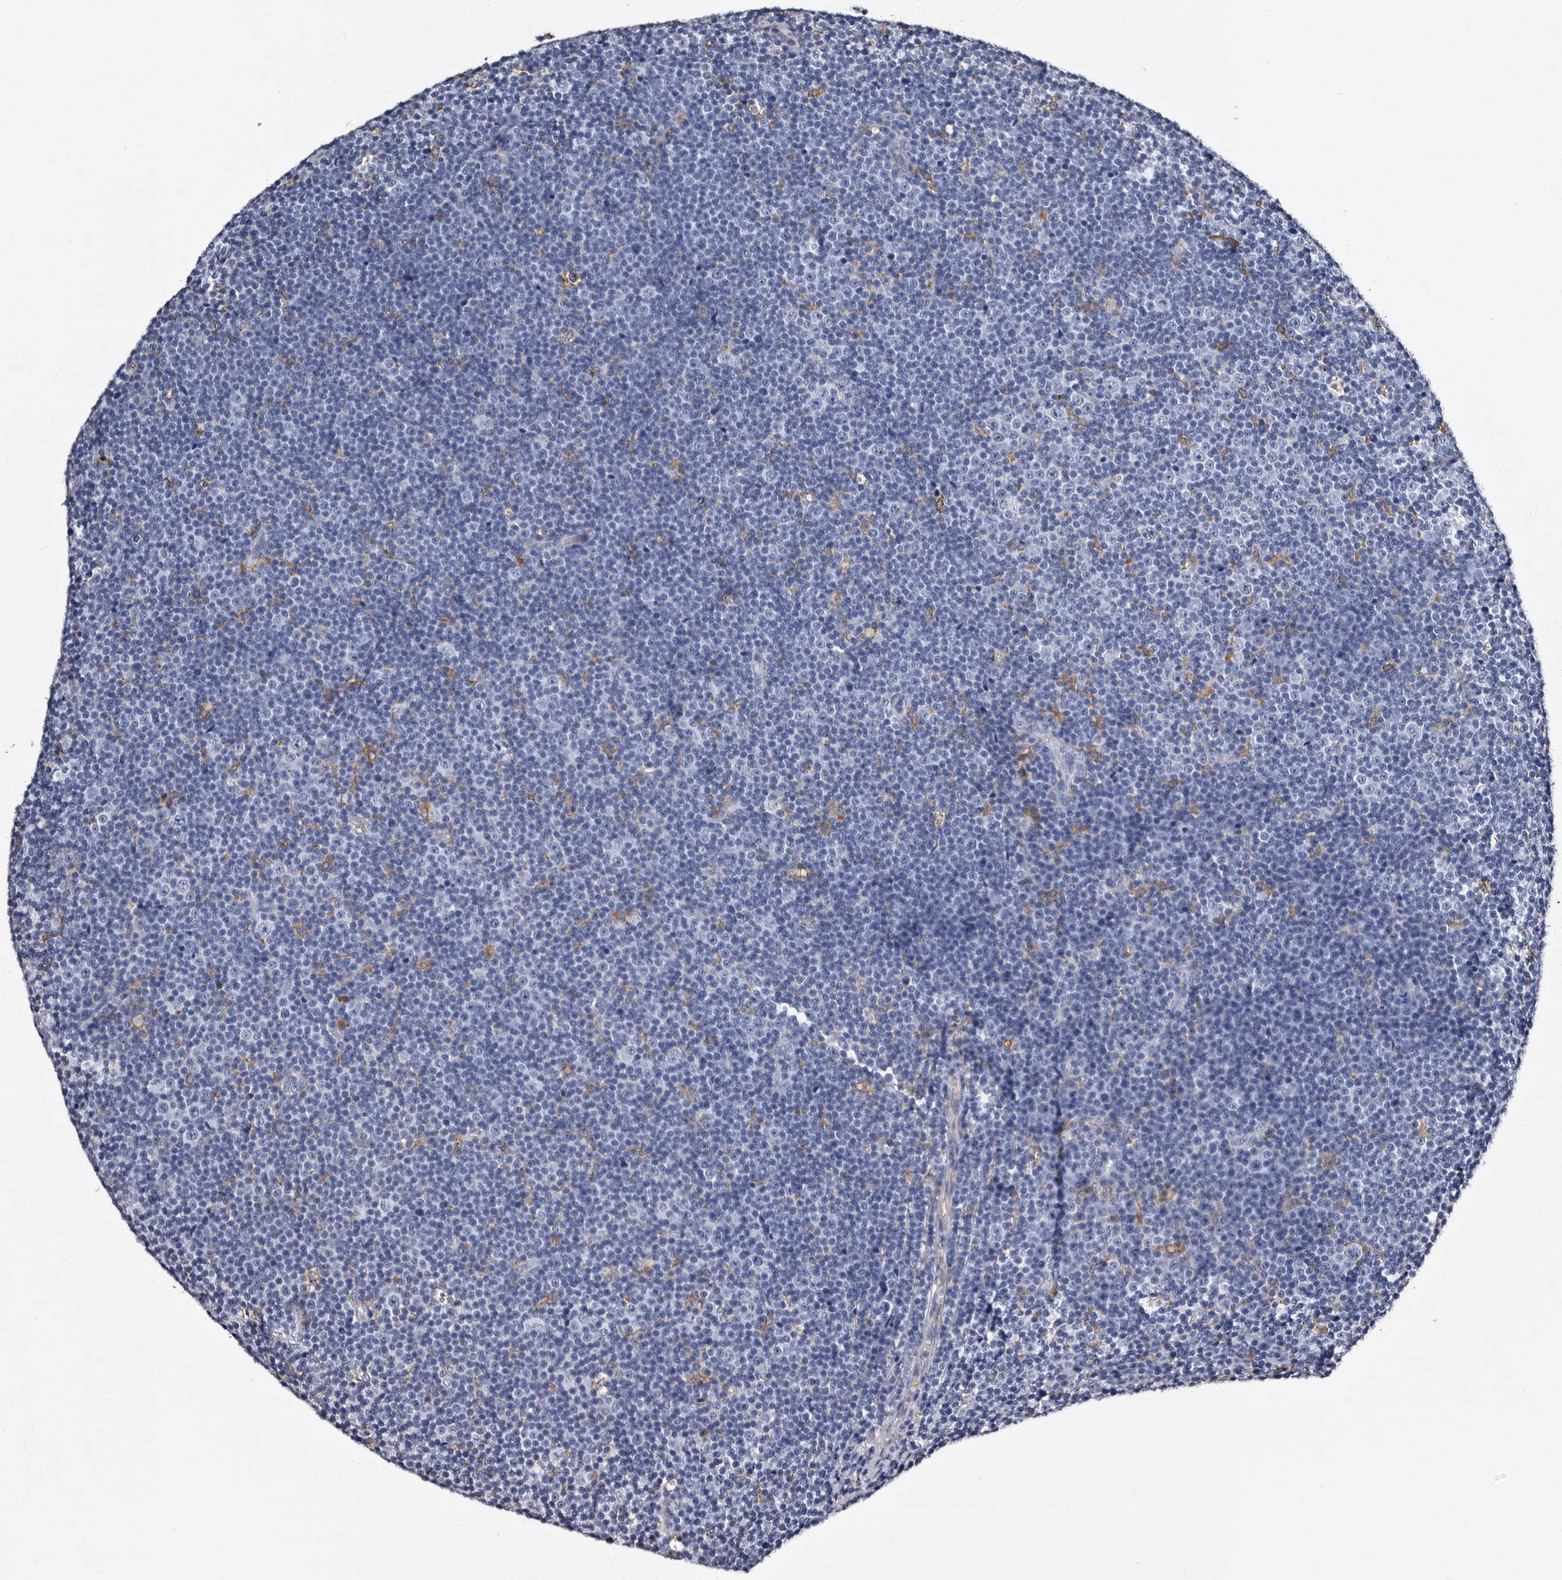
{"staining": {"intensity": "negative", "quantity": "none", "location": "none"}, "tissue": "lymphoma", "cell_type": "Tumor cells", "image_type": "cancer", "snomed": [{"axis": "morphology", "description": "Malignant lymphoma, non-Hodgkin's type, Low grade"}, {"axis": "topography", "description": "Lymph node"}], "caption": "The image displays no significant positivity in tumor cells of malignant lymphoma, non-Hodgkin's type (low-grade).", "gene": "EPB41L3", "patient": {"sex": "female", "age": 67}}